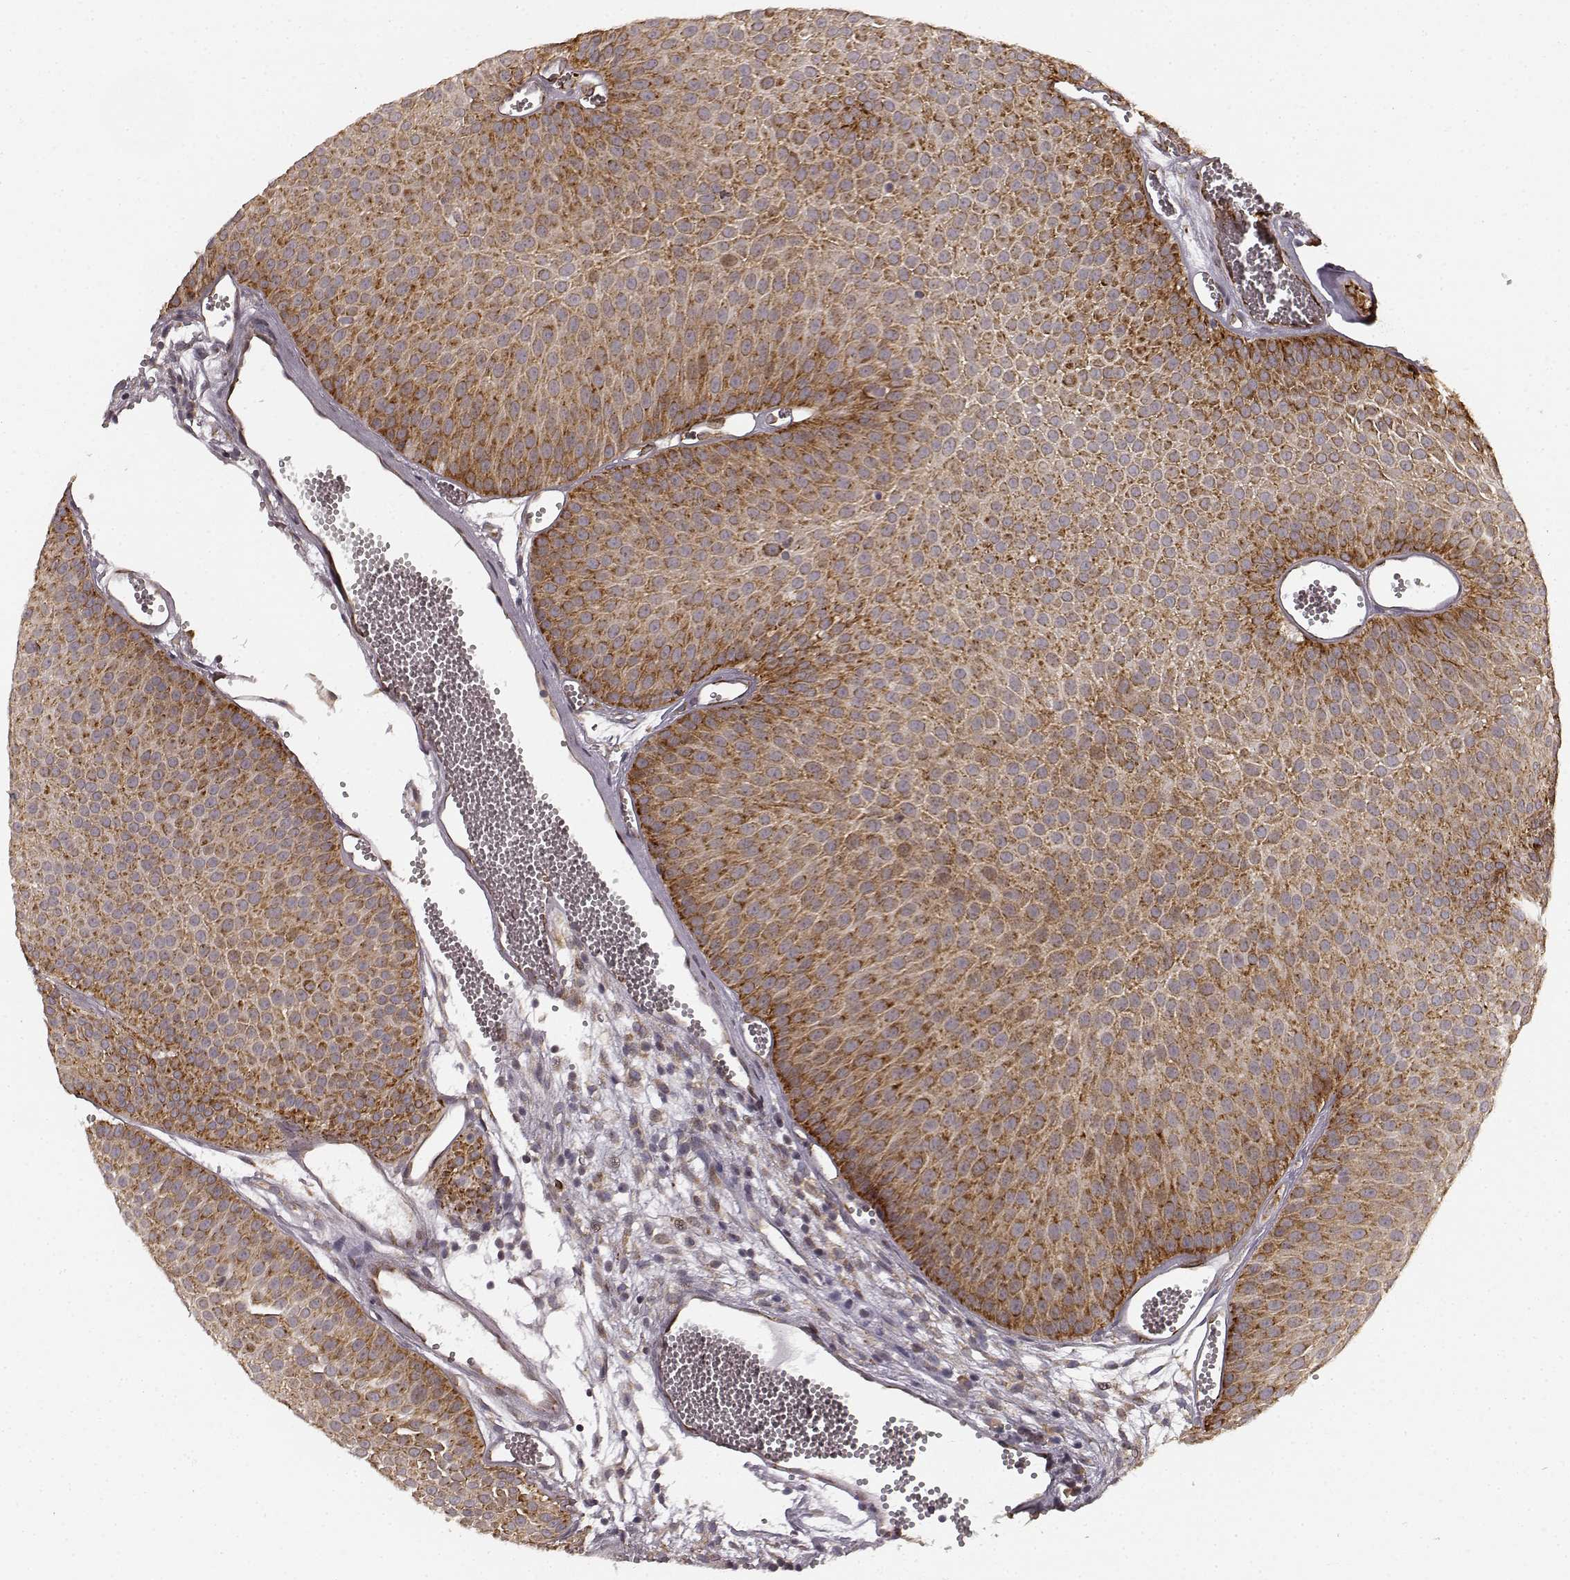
{"staining": {"intensity": "strong", "quantity": "25%-75%", "location": "cytoplasmic/membranous"}, "tissue": "urothelial cancer", "cell_type": "Tumor cells", "image_type": "cancer", "snomed": [{"axis": "morphology", "description": "Urothelial carcinoma, Low grade"}, {"axis": "topography", "description": "Urinary bladder"}], "caption": "Brown immunohistochemical staining in human urothelial carcinoma (low-grade) exhibits strong cytoplasmic/membranous staining in about 25%-75% of tumor cells. The protein is stained brown, and the nuclei are stained in blue (DAB IHC with brightfield microscopy, high magnification).", "gene": "TMEM14A", "patient": {"sex": "male", "age": 52}}